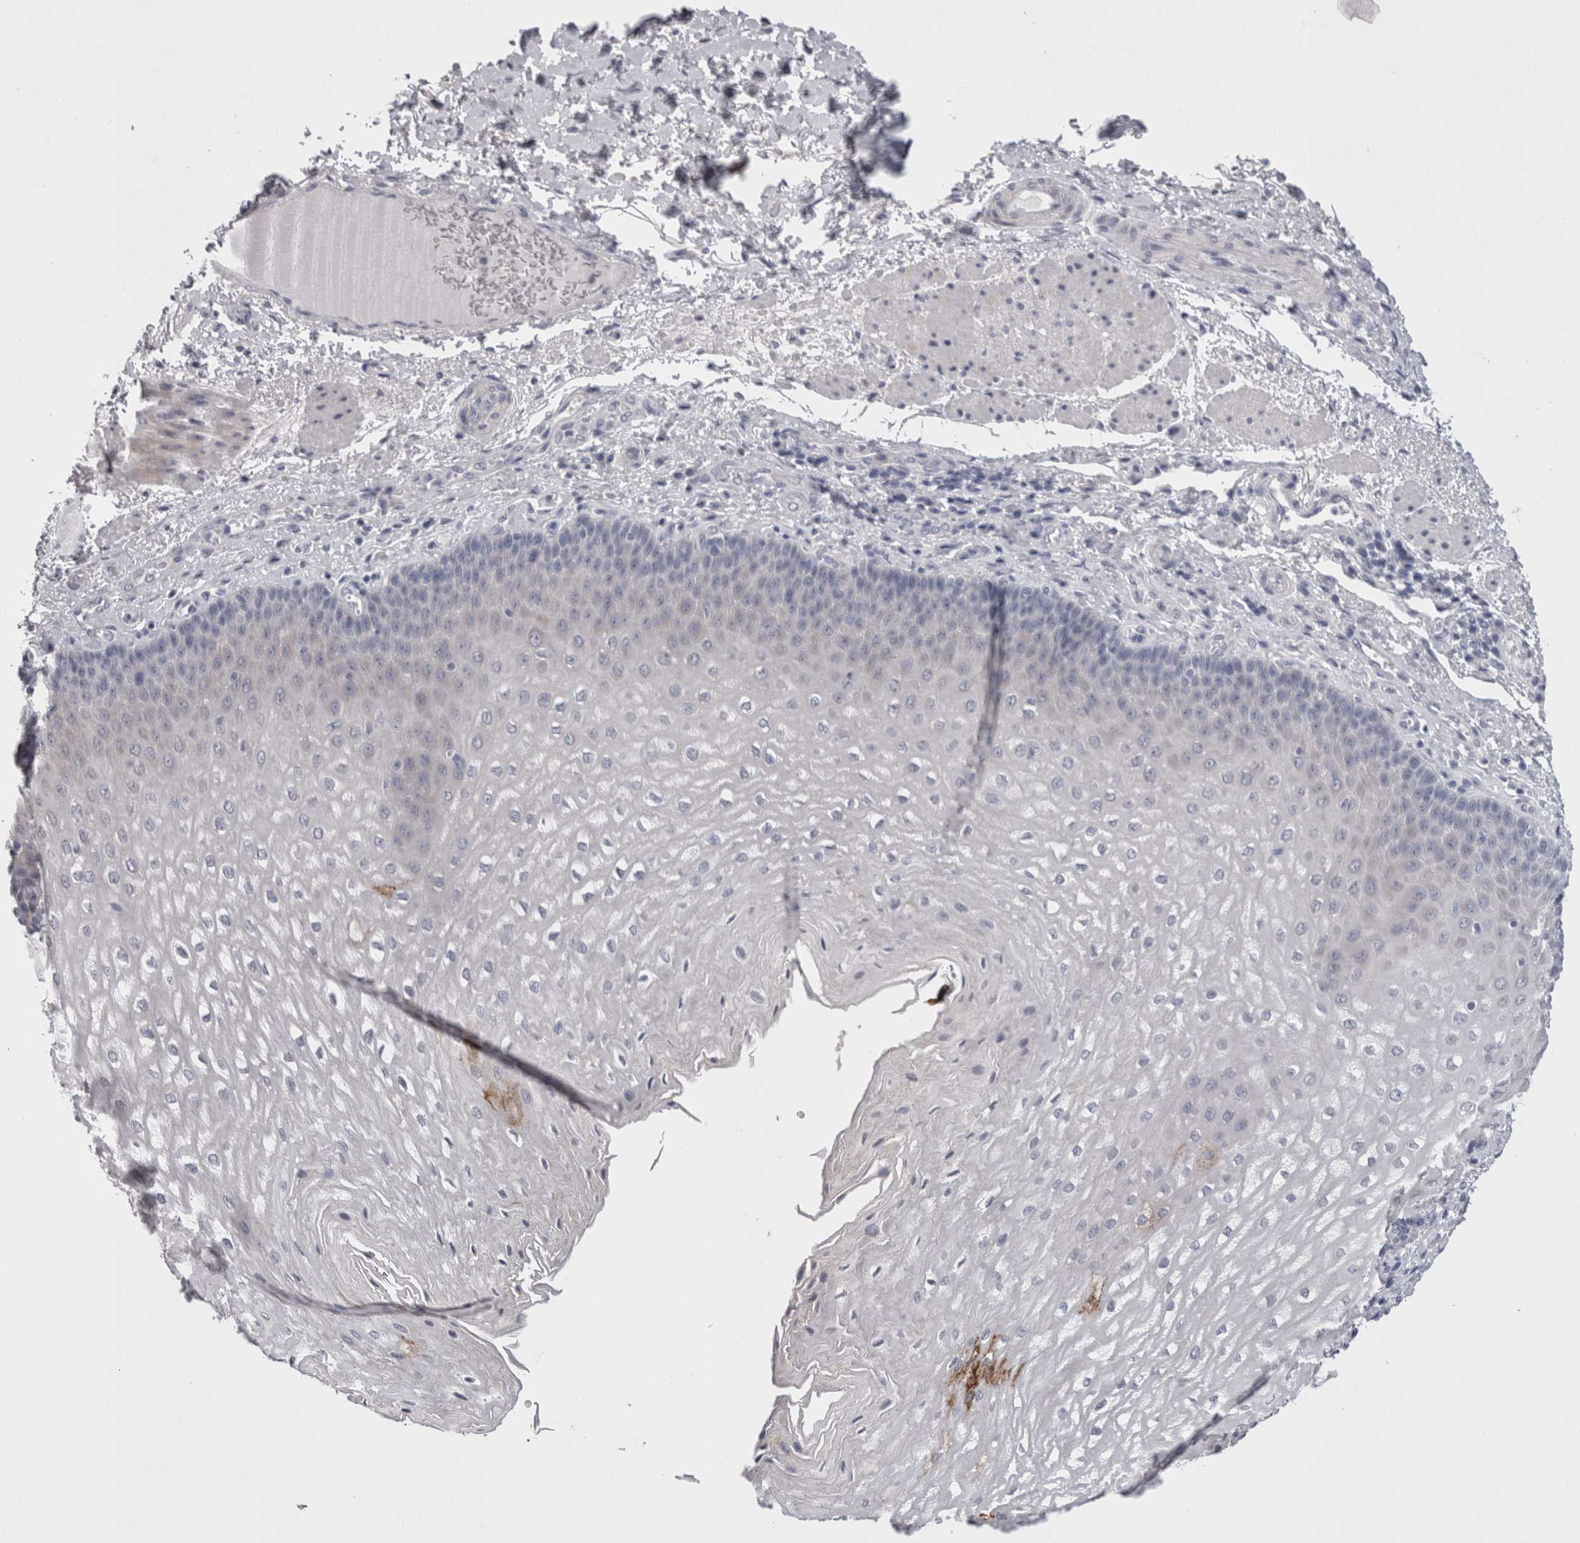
{"staining": {"intensity": "moderate", "quantity": "<25%", "location": "cytoplasmic/membranous"}, "tissue": "esophagus", "cell_type": "Squamous epithelial cells", "image_type": "normal", "snomed": [{"axis": "morphology", "description": "Normal tissue, NOS"}, {"axis": "topography", "description": "Esophagus"}], "caption": "Protein staining shows moderate cytoplasmic/membranous expression in approximately <25% of squamous epithelial cells in benign esophagus. The staining is performed using DAB brown chromogen to label protein expression. The nuclei are counter-stained blue using hematoxylin.", "gene": "PWP2", "patient": {"sex": "male", "age": 54}}